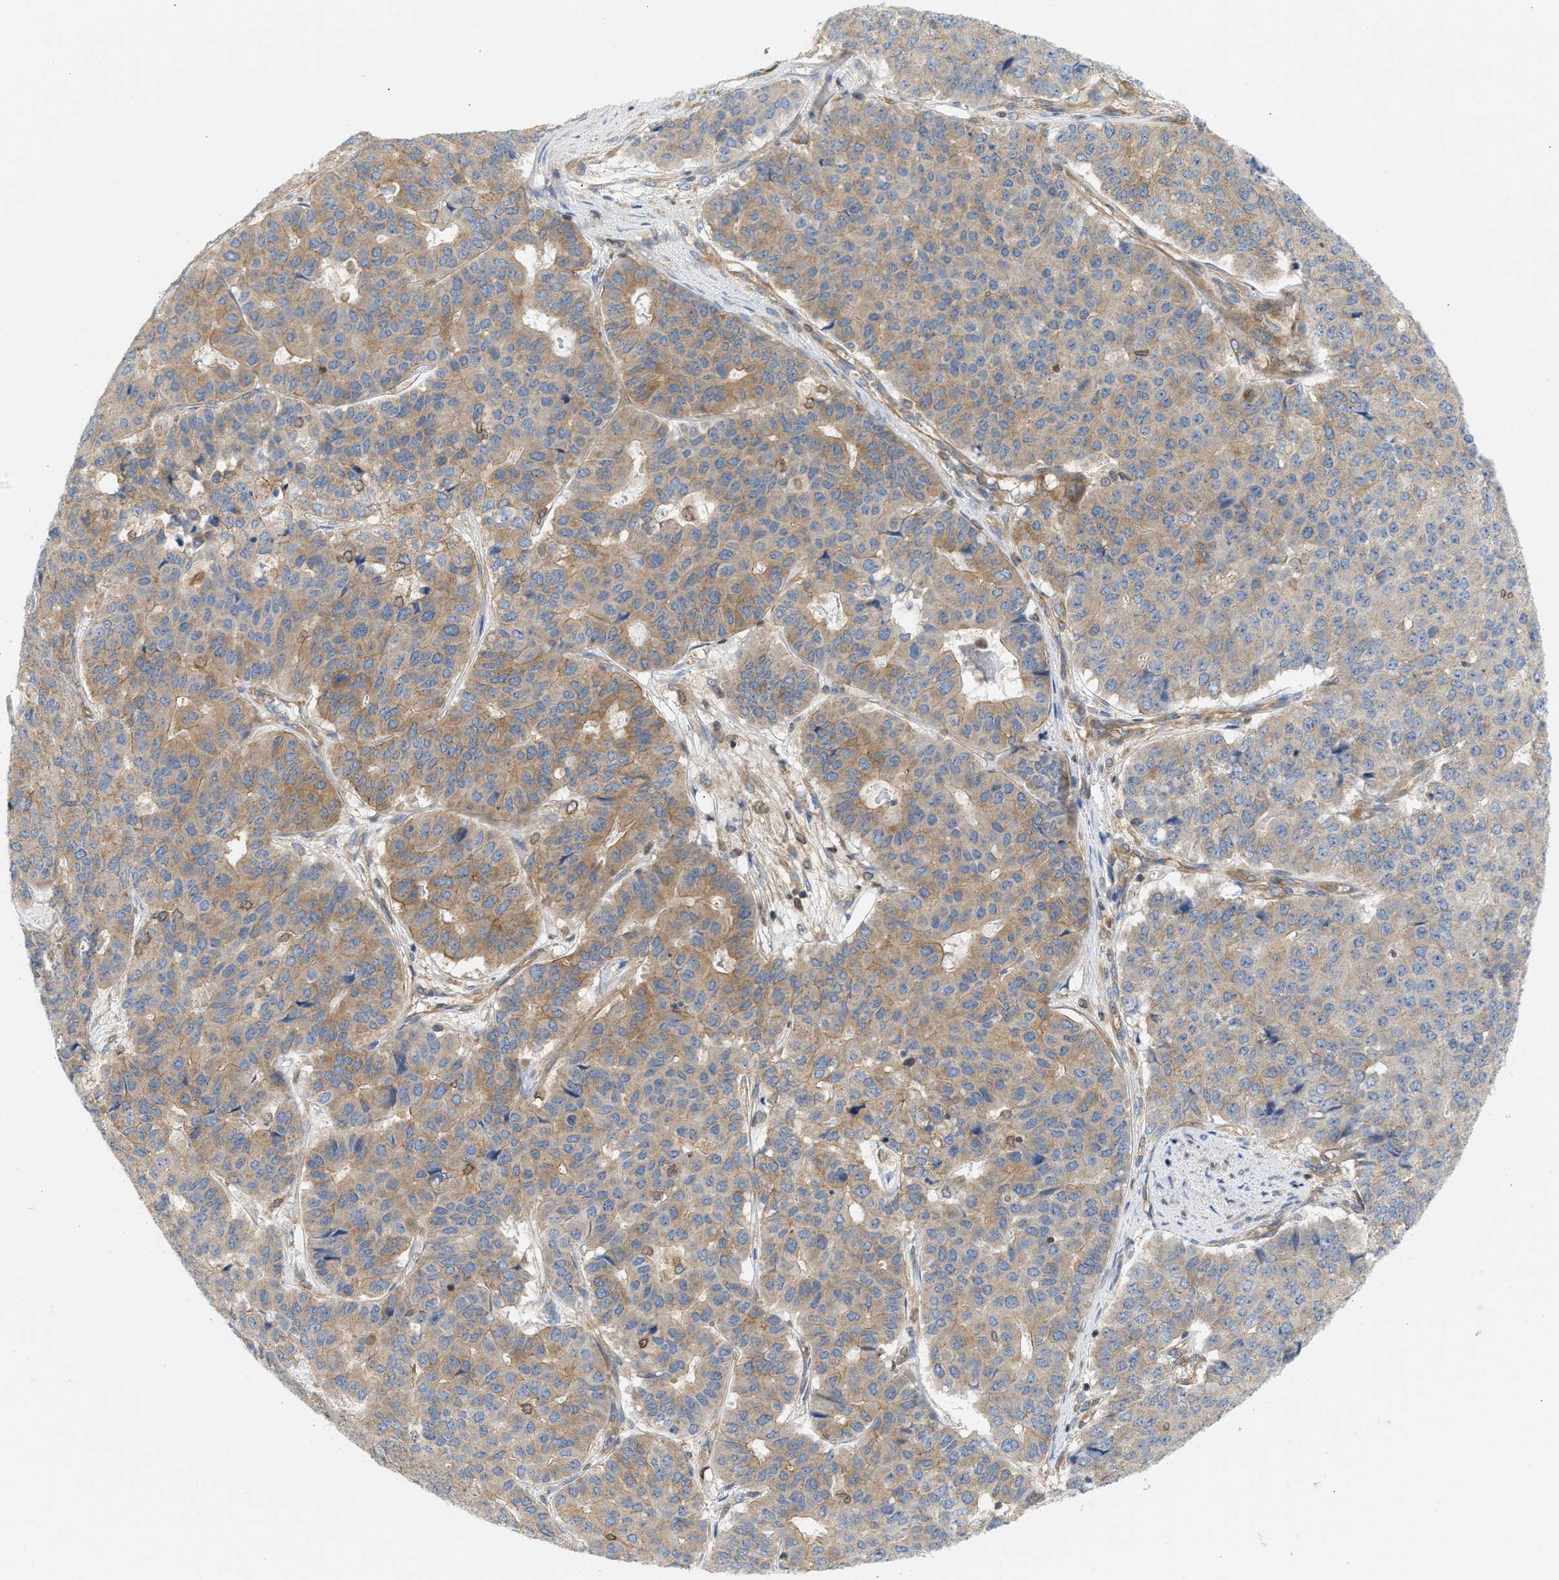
{"staining": {"intensity": "moderate", "quantity": ">75%", "location": "cytoplasmic/membranous"}, "tissue": "pancreatic cancer", "cell_type": "Tumor cells", "image_type": "cancer", "snomed": [{"axis": "morphology", "description": "Adenocarcinoma, NOS"}, {"axis": "topography", "description": "Pancreas"}], "caption": "An immunohistochemistry (IHC) image of neoplastic tissue is shown. Protein staining in brown labels moderate cytoplasmic/membranous positivity in pancreatic adenocarcinoma within tumor cells.", "gene": "STRN", "patient": {"sex": "male", "age": 50}}